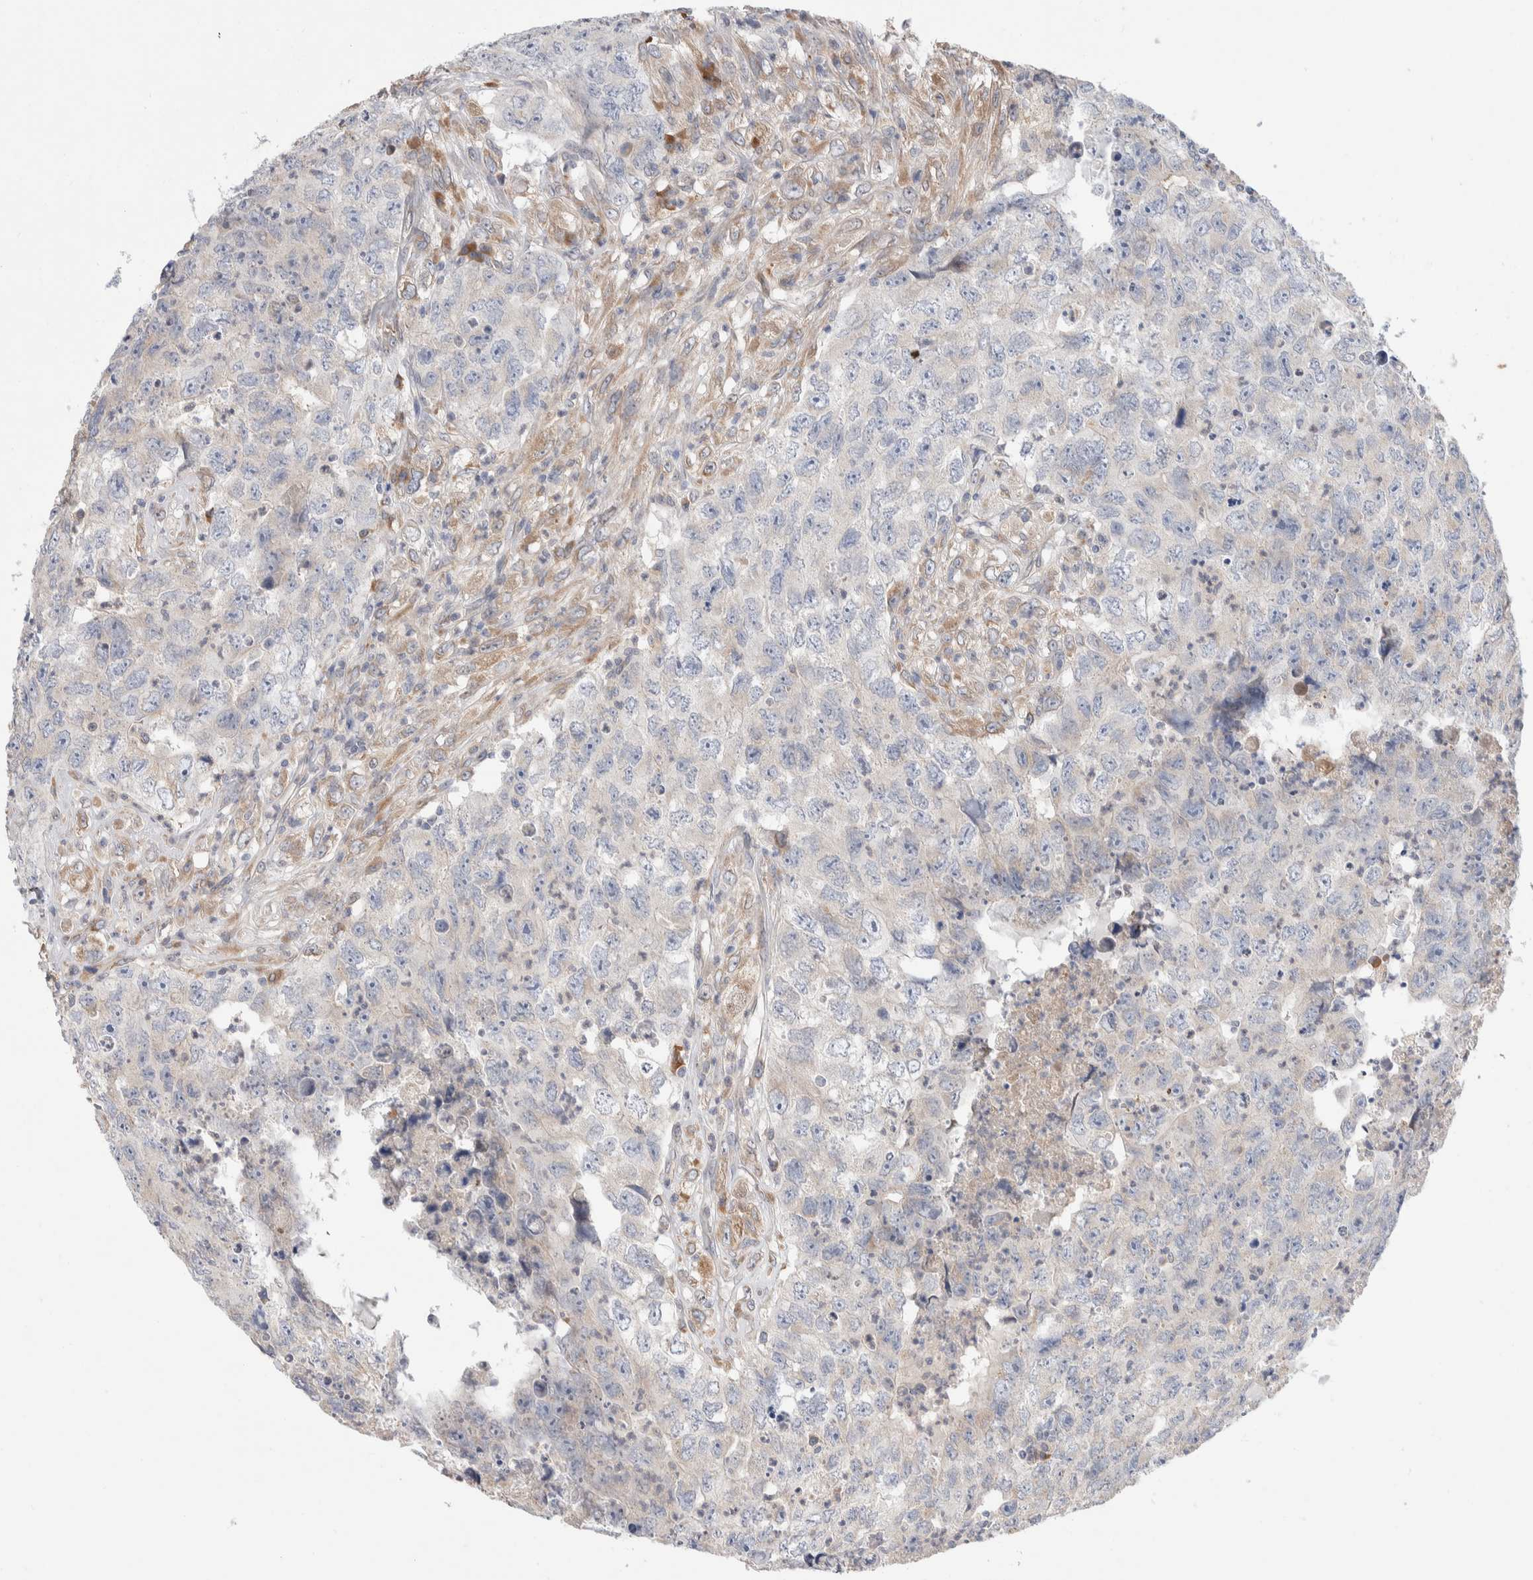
{"staining": {"intensity": "negative", "quantity": "none", "location": "none"}, "tissue": "testis cancer", "cell_type": "Tumor cells", "image_type": "cancer", "snomed": [{"axis": "morphology", "description": "Carcinoma, Embryonal, NOS"}, {"axis": "topography", "description": "Testis"}], "caption": "Photomicrograph shows no protein expression in tumor cells of testis cancer (embryonal carcinoma) tissue.", "gene": "RUSF1", "patient": {"sex": "male", "age": 32}}